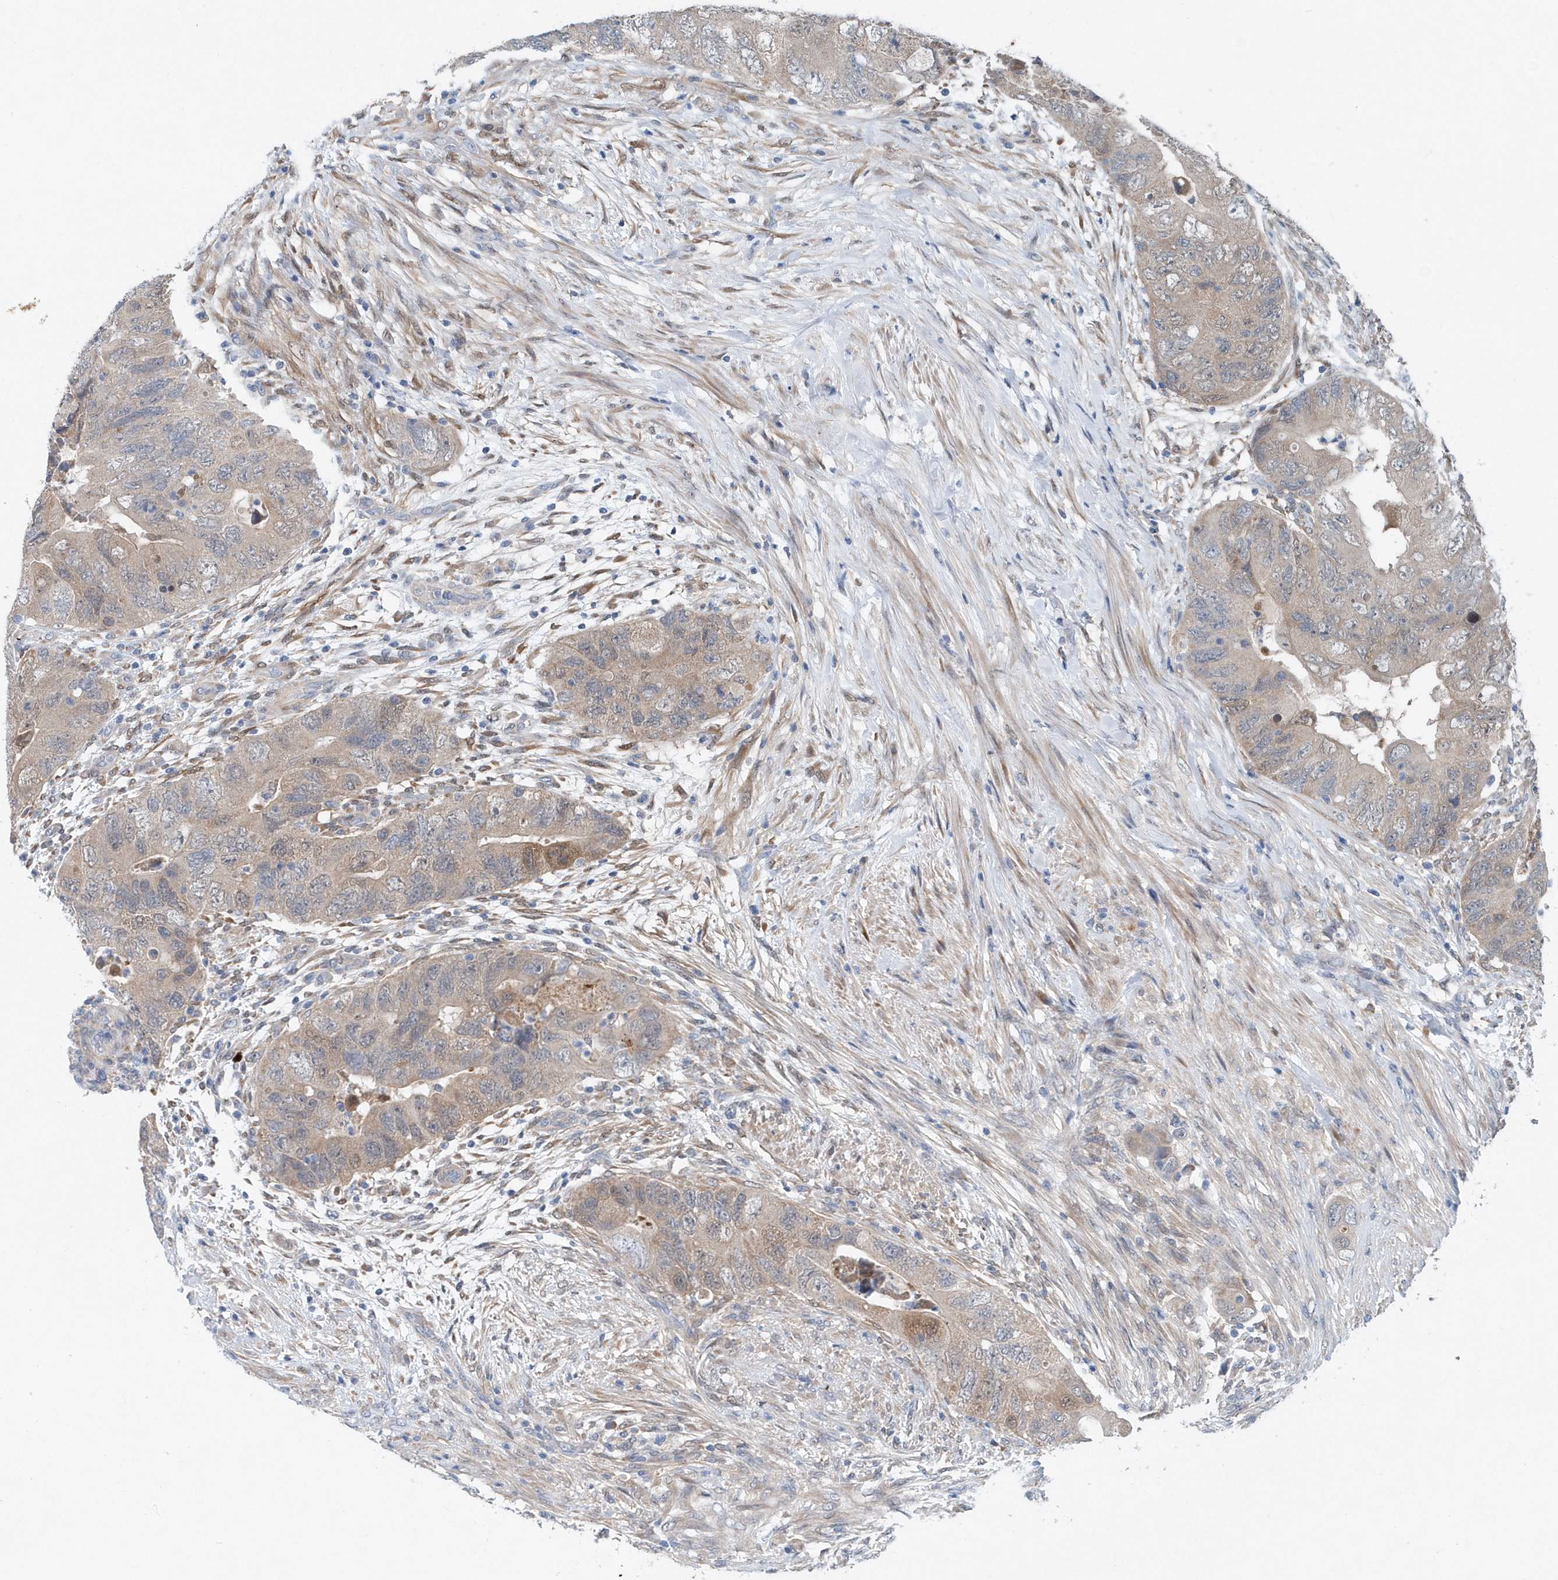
{"staining": {"intensity": "weak", "quantity": "<25%", "location": "cytoplasmic/membranous"}, "tissue": "colorectal cancer", "cell_type": "Tumor cells", "image_type": "cancer", "snomed": [{"axis": "morphology", "description": "Adenocarcinoma, NOS"}, {"axis": "topography", "description": "Rectum"}], "caption": "This is an immunohistochemistry histopathology image of human colorectal cancer. There is no expression in tumor cells.", "gene": "PFN2", "patient": {"sex": "male", "age": 63}}